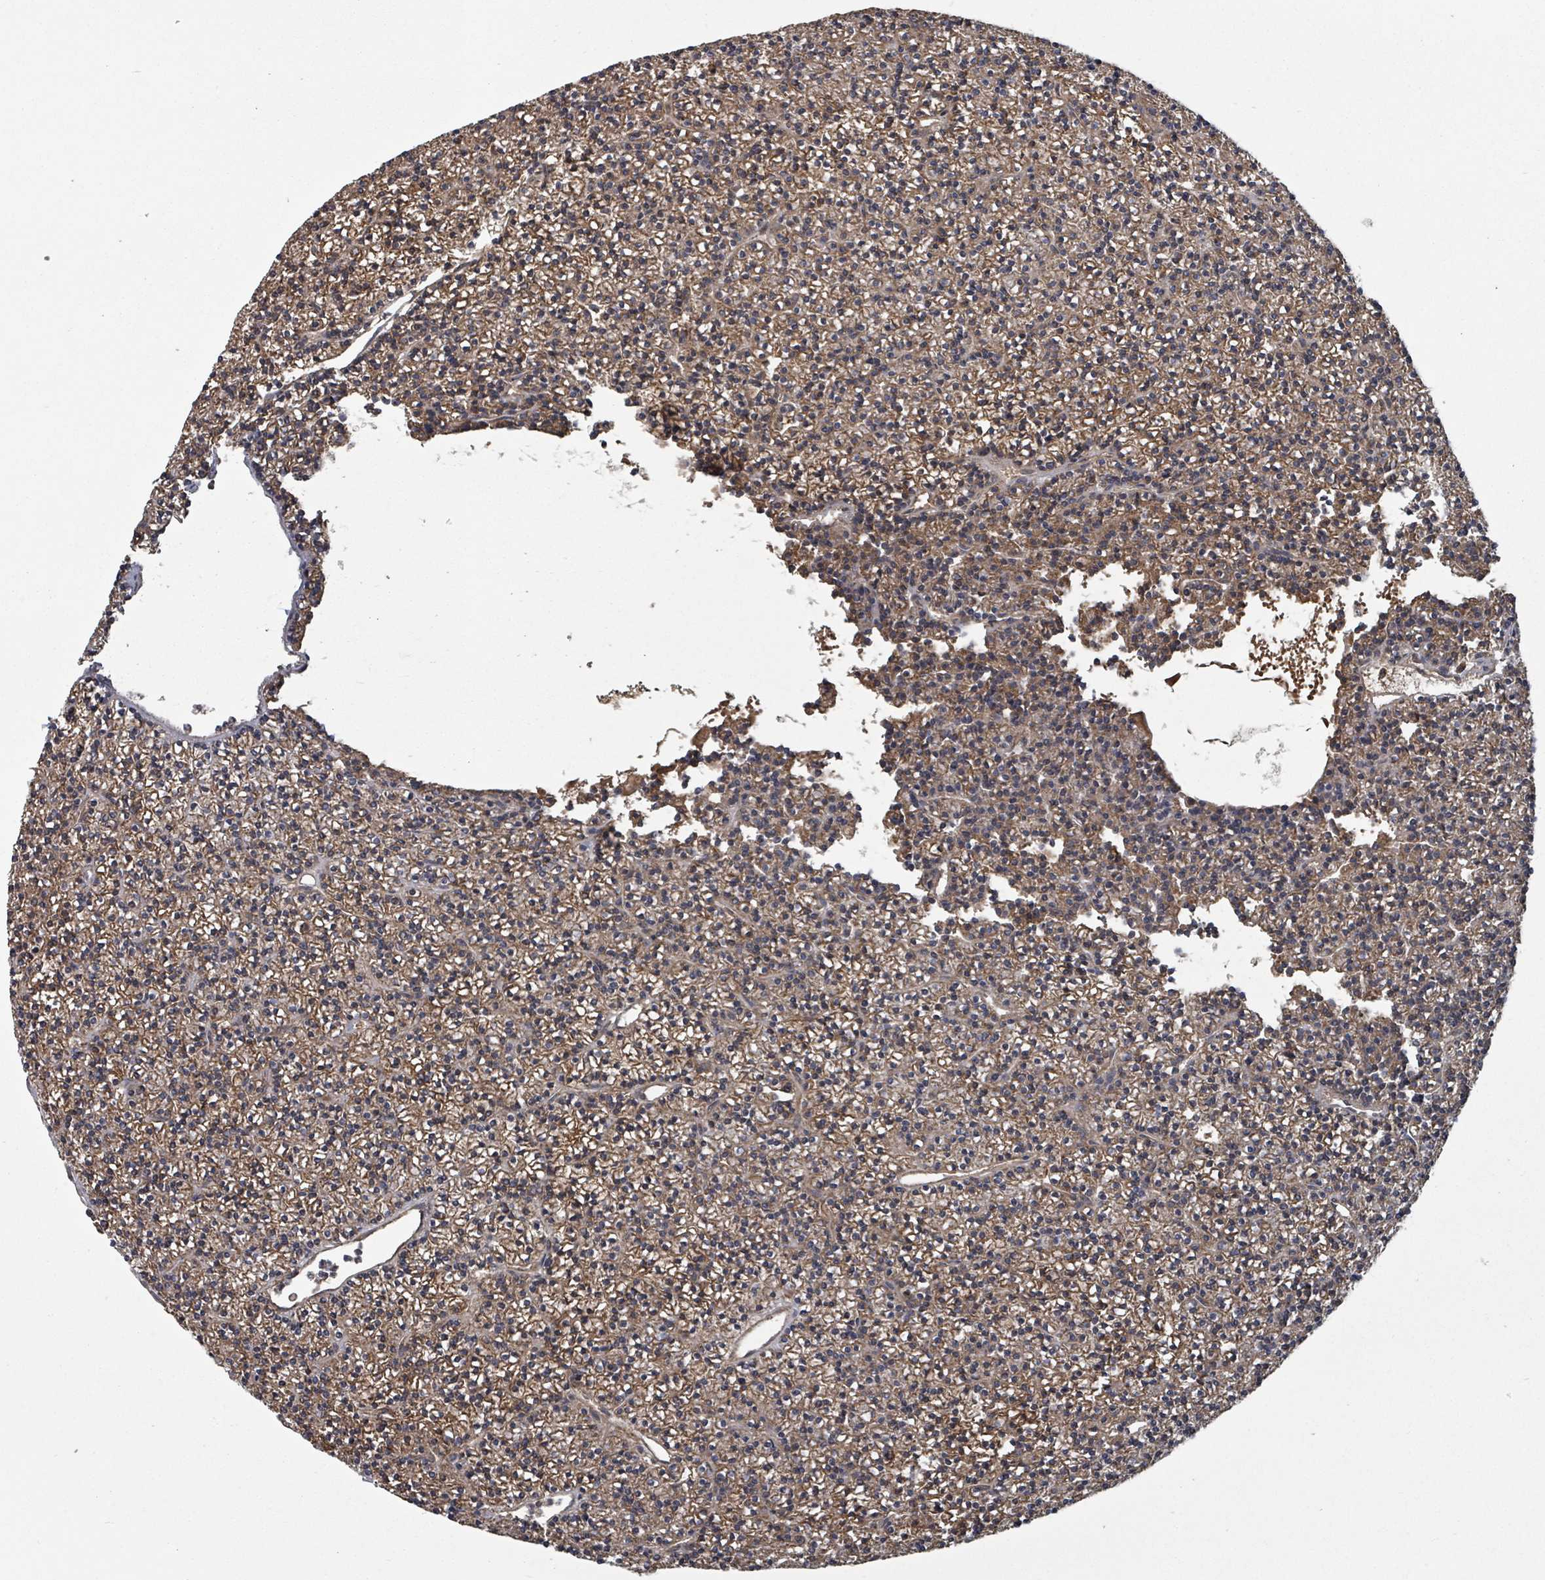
{"staining": {"intensity": "weak", "quantity": ">75%", "location": "cytoplasmic/membranous"}, "tissue": "parathyroid gland", "cell_type": "Glandular cells", "image_type": "normal", "snomed": [{"axis": "morphology", "description": "Normal tissue, NOS"}, {"axis": "topography", "description": "Parathyroid gland"}], "caption": "Immunohistochemistry (IHC) photomicrograph of benign human parathyroid gland stained for a protein (brown), which exhibits low levels of weak cytoplasmic/membranous positivity in about >75% of glandular cells.", "gene": "GABBR1", "patient": {"sex": "female", "age": 45}}